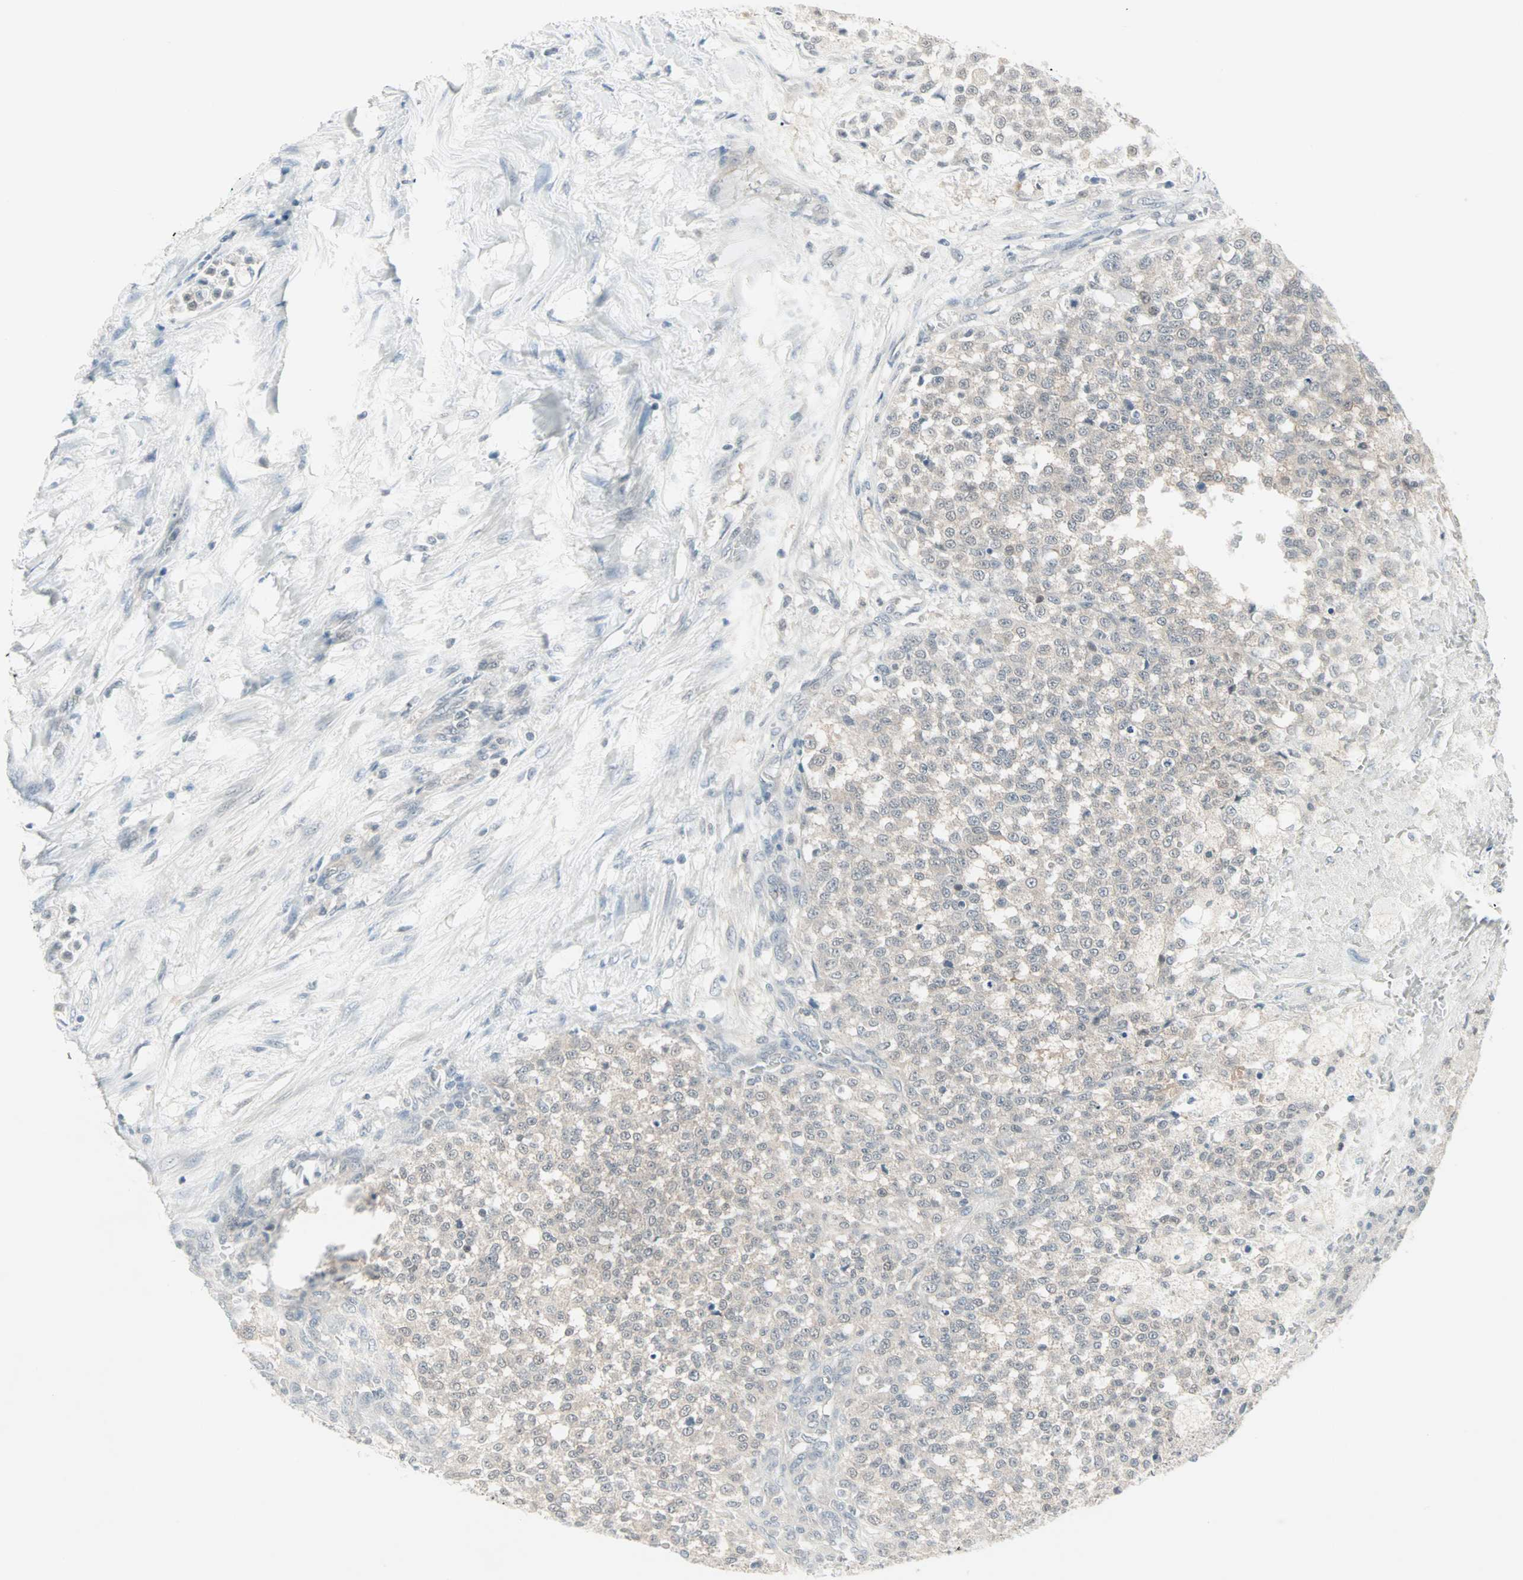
{"staining": {"intensity": "weak", "quantity": "25%-75%", "location": "cytoplasmic/membranous"}, "tissue": "testis cancer", "cell_type": "Tumor cells", "image_type": "cancer", "snomed": [{"axis": "morphology", "description": "Seminoma, NOS"}, {"axis": "topography", "description": "Testis"}], "caption": "Immunohistochemical staining of human seminoma (testis) displays weak cytoplasmic/membranous protein expression in approximately 25%-75% of tumor cells.", "gene": "PTPA", "patient": {"sex": "male", "age": 59}}